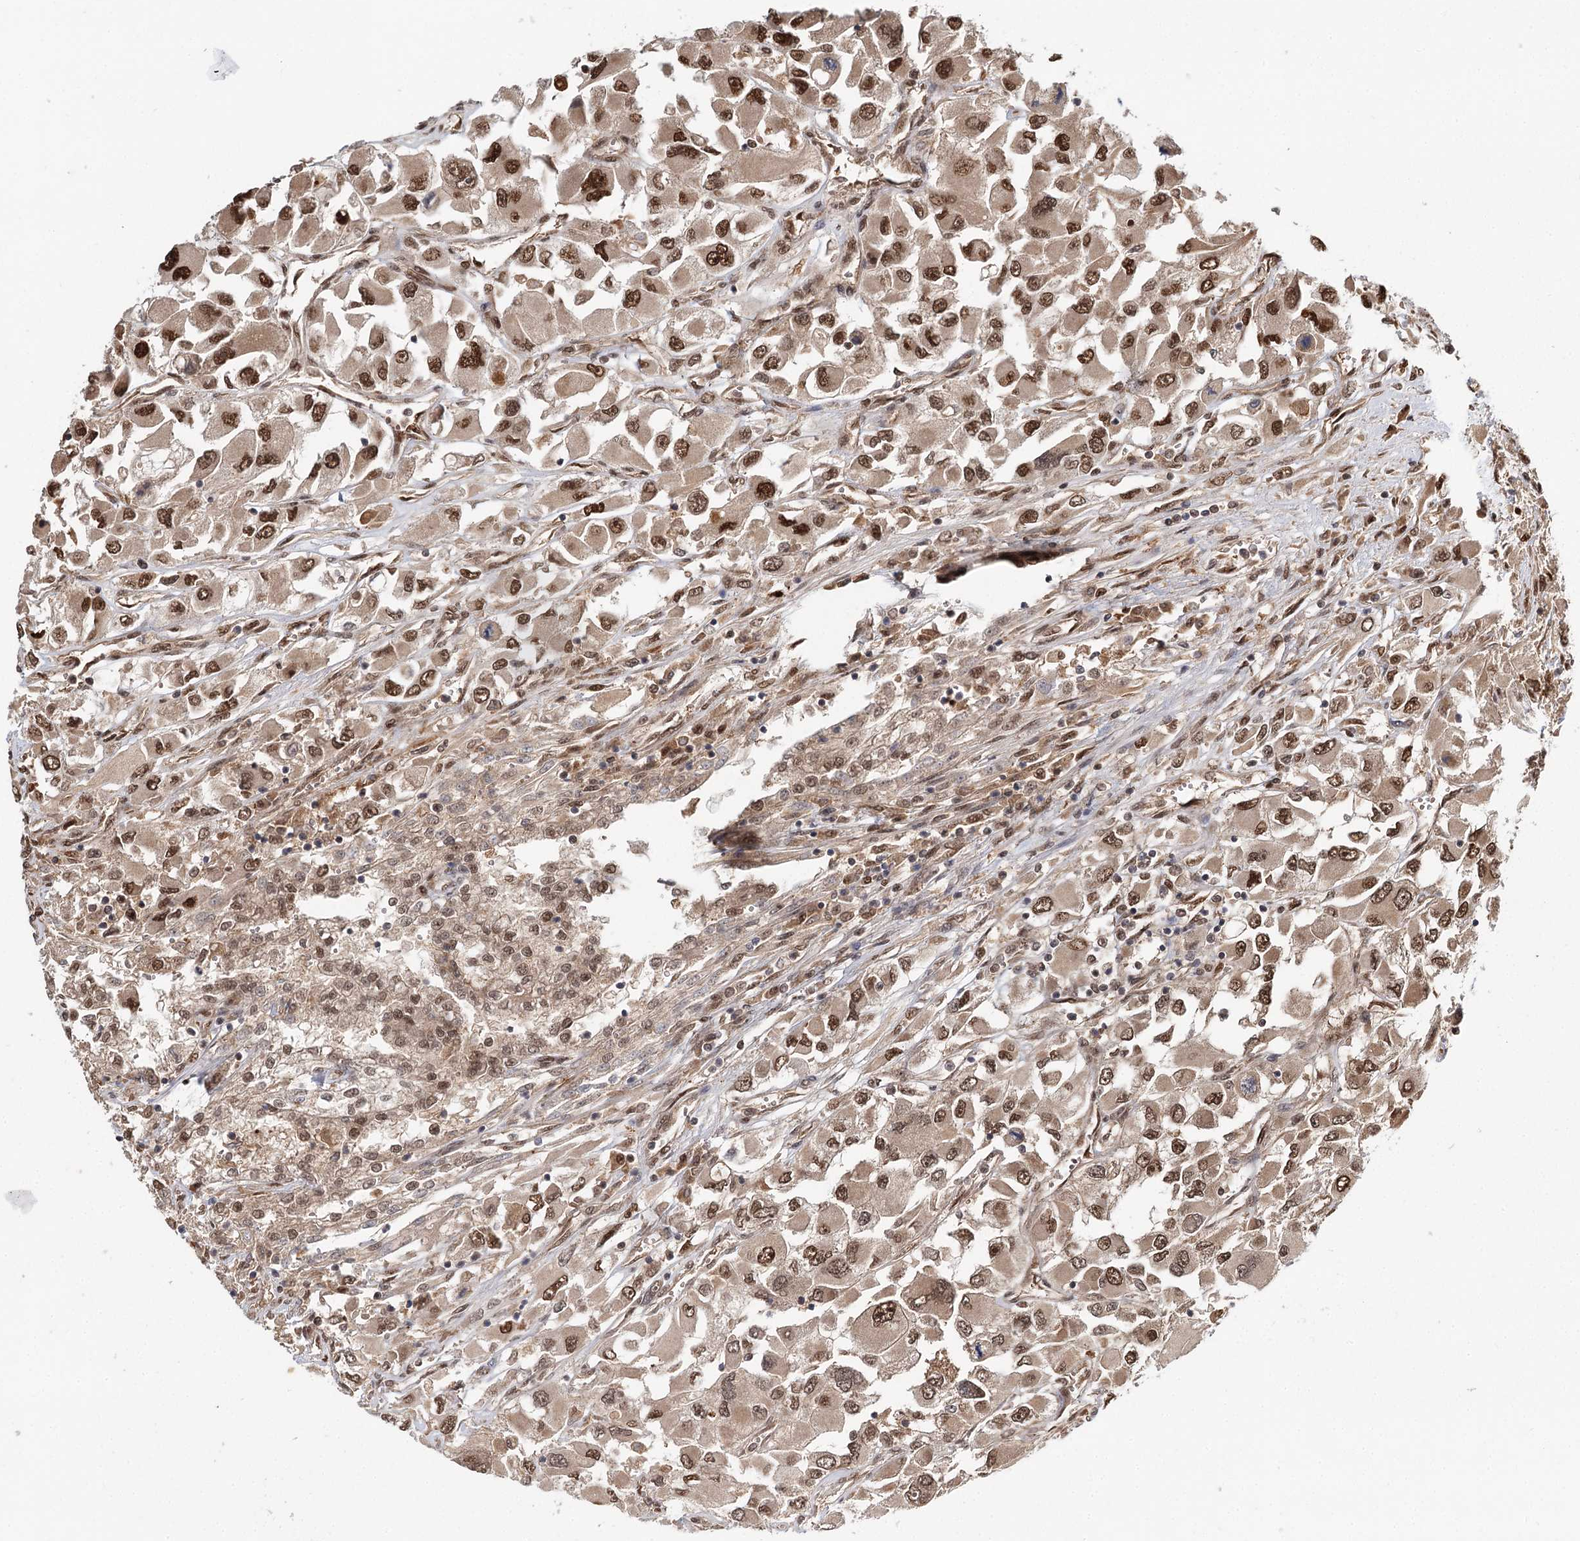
{"staining": {"intensity": "moderate", "quantity": ">75%", "location": "nuclear"}, "tissue": "renal cancer", "cell_type": "Tumor cells", "image_type": "cancer", "snomed": [{"axis": "morphology", "description": "Adenocarcinoma, NOS"}, {"axis": "topography", "description": "Kidney"}], "caption": "This histopathology image shows adenocarcinoma (renal) stained with immunohistochemistry (IHC) to label a protein in brown. The nuclear of tumor cells show moderate positivity for the protein. Nuclei are counter-stained blue.", "gene": "N6AMT1", "patient": {"sex": "female", "age": 52}}